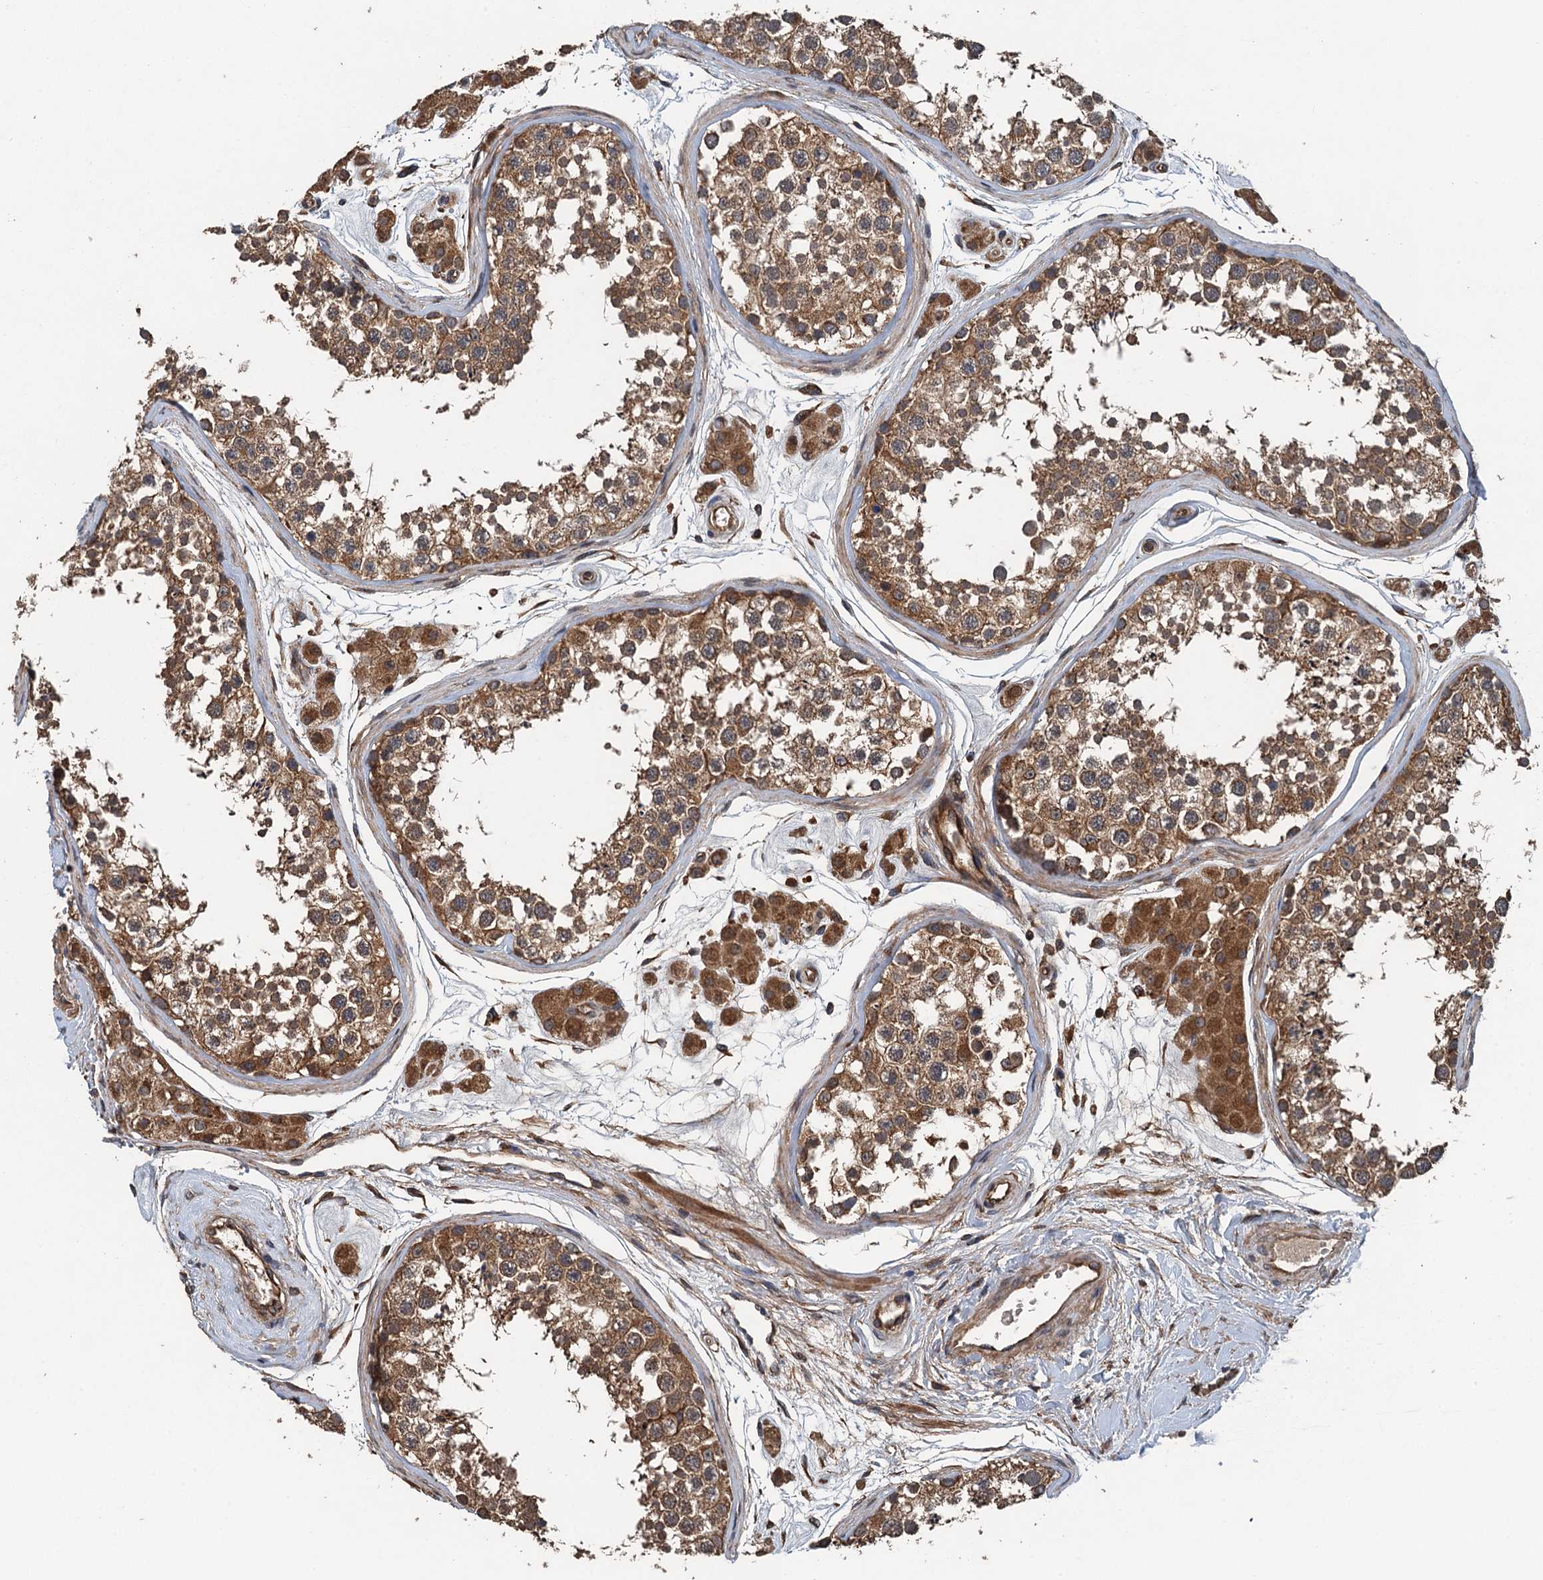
{"staining": {"intensity": "moderate", "quantity": ">75%", "location": "cytoplasmic/membranous"}, "tissue": "testis", "cell_type": "Cells in seminiferous ducts", "image_type": "normal", "snomed": [{"axis": "morphology", "description": "Normal tissue, NOS"}, {"axis": "topography", "description": "Testis"}], "caption": "Unremarkable testis was stained to show a protein in brown. There is medium levels of moderate cytoplasmic/membranous expression in about >75% of cells in seminiferous ducts. The protein is stained brown, and the nuclei are stained in blue (DAB (3,3'-diaminobenzidine) IHC with brightfield microscopy, high magnification).", "gene": "BORCS5", "patient": {"sex": "male", "age": 56}}